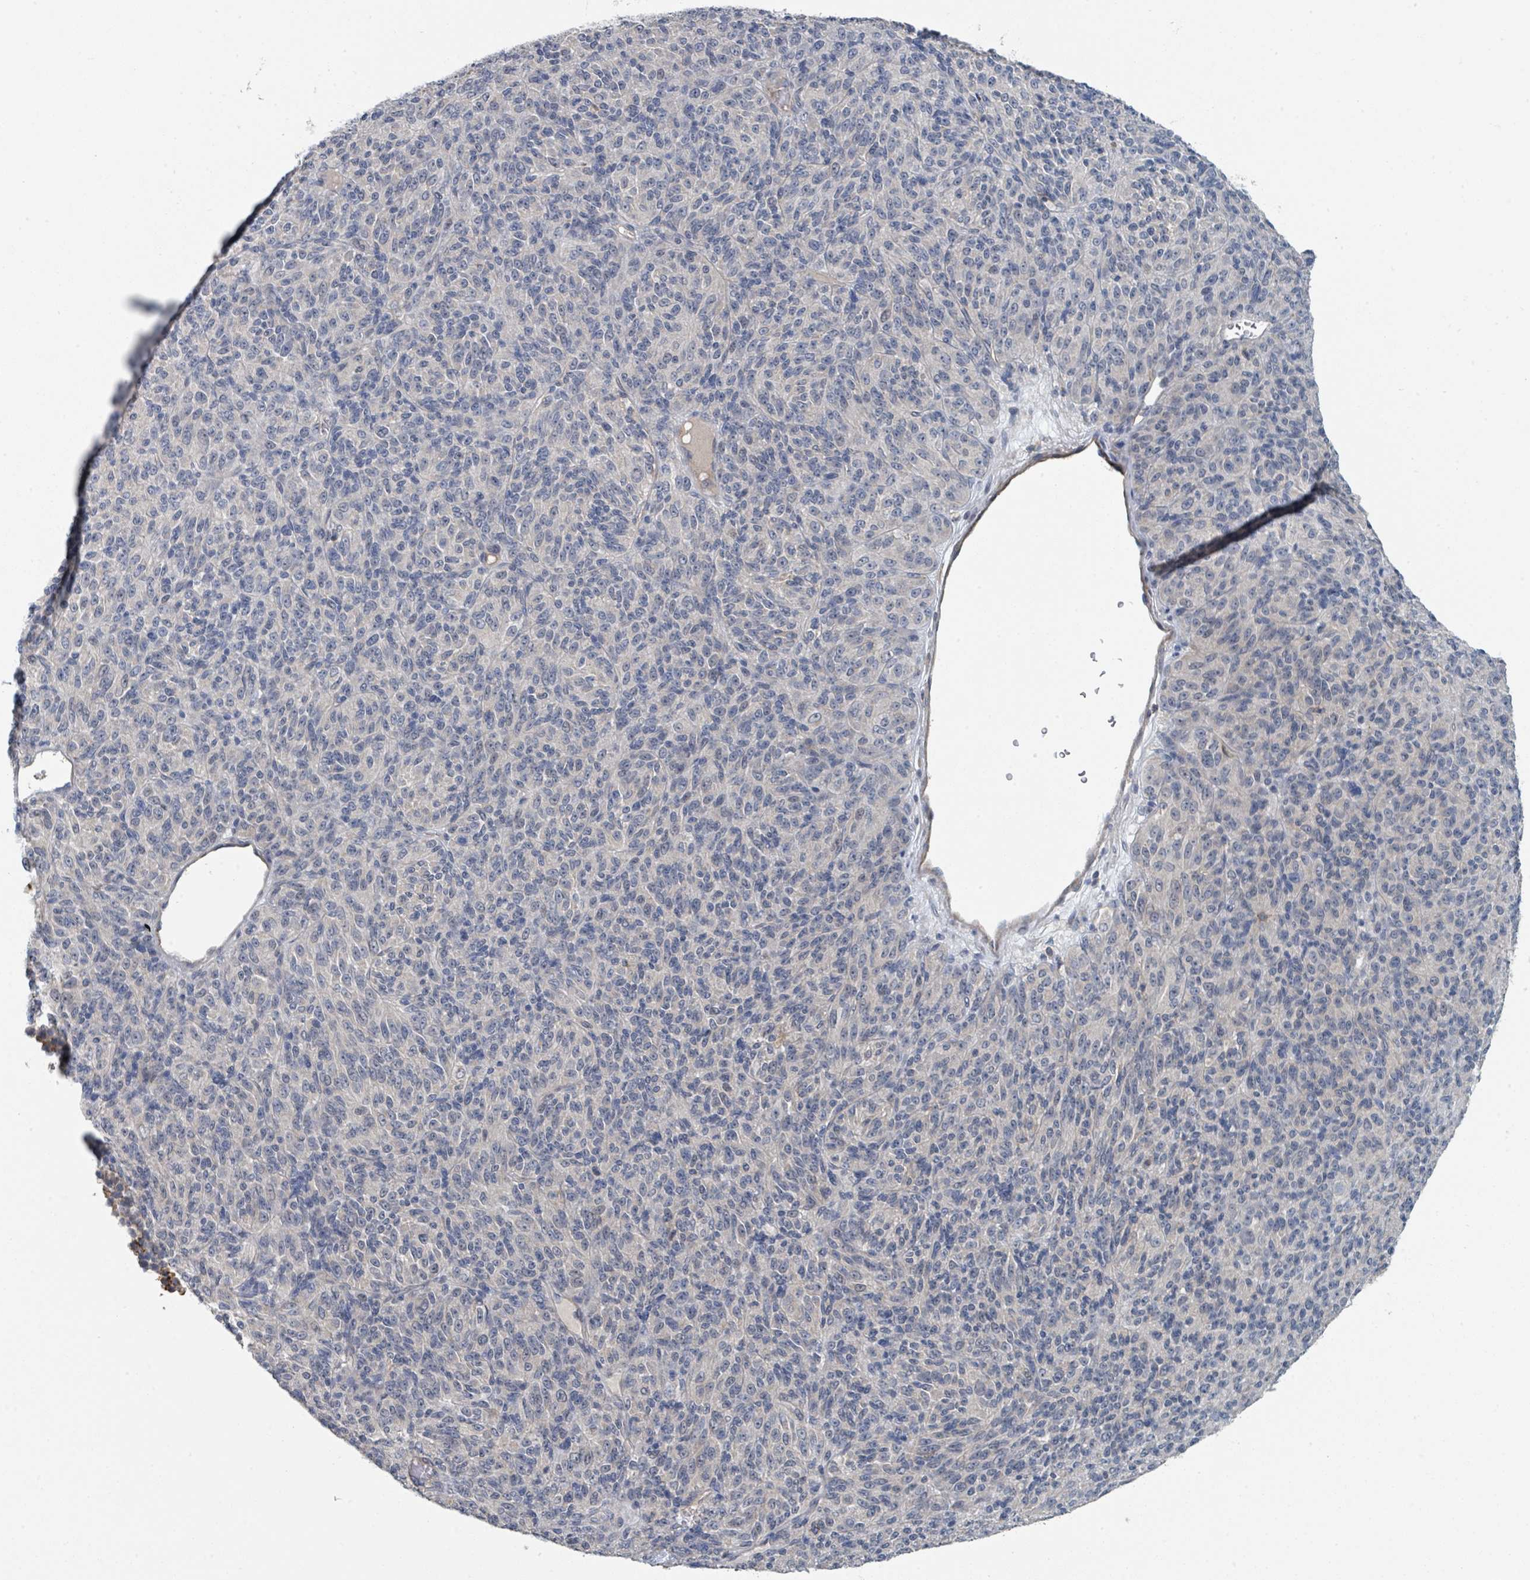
{"staining": {"intensity": "negative", "quantity": "none", "location": "none"}, "tissue": "melanoma", "cell_type": "Tumor cells", "image_type": "cancer", "snomed": [{"axis": "morphology", "description": "Malignant melanoma, Metastatic site"}, {"axis": "topography", "description": "Brain"}], "caption": "IHC image of melanoma stained for a protein (brown), which reveals no staining in tumor cells.", "gene": "LRRC42", "patient": {"sex": "female", "age": 56}}